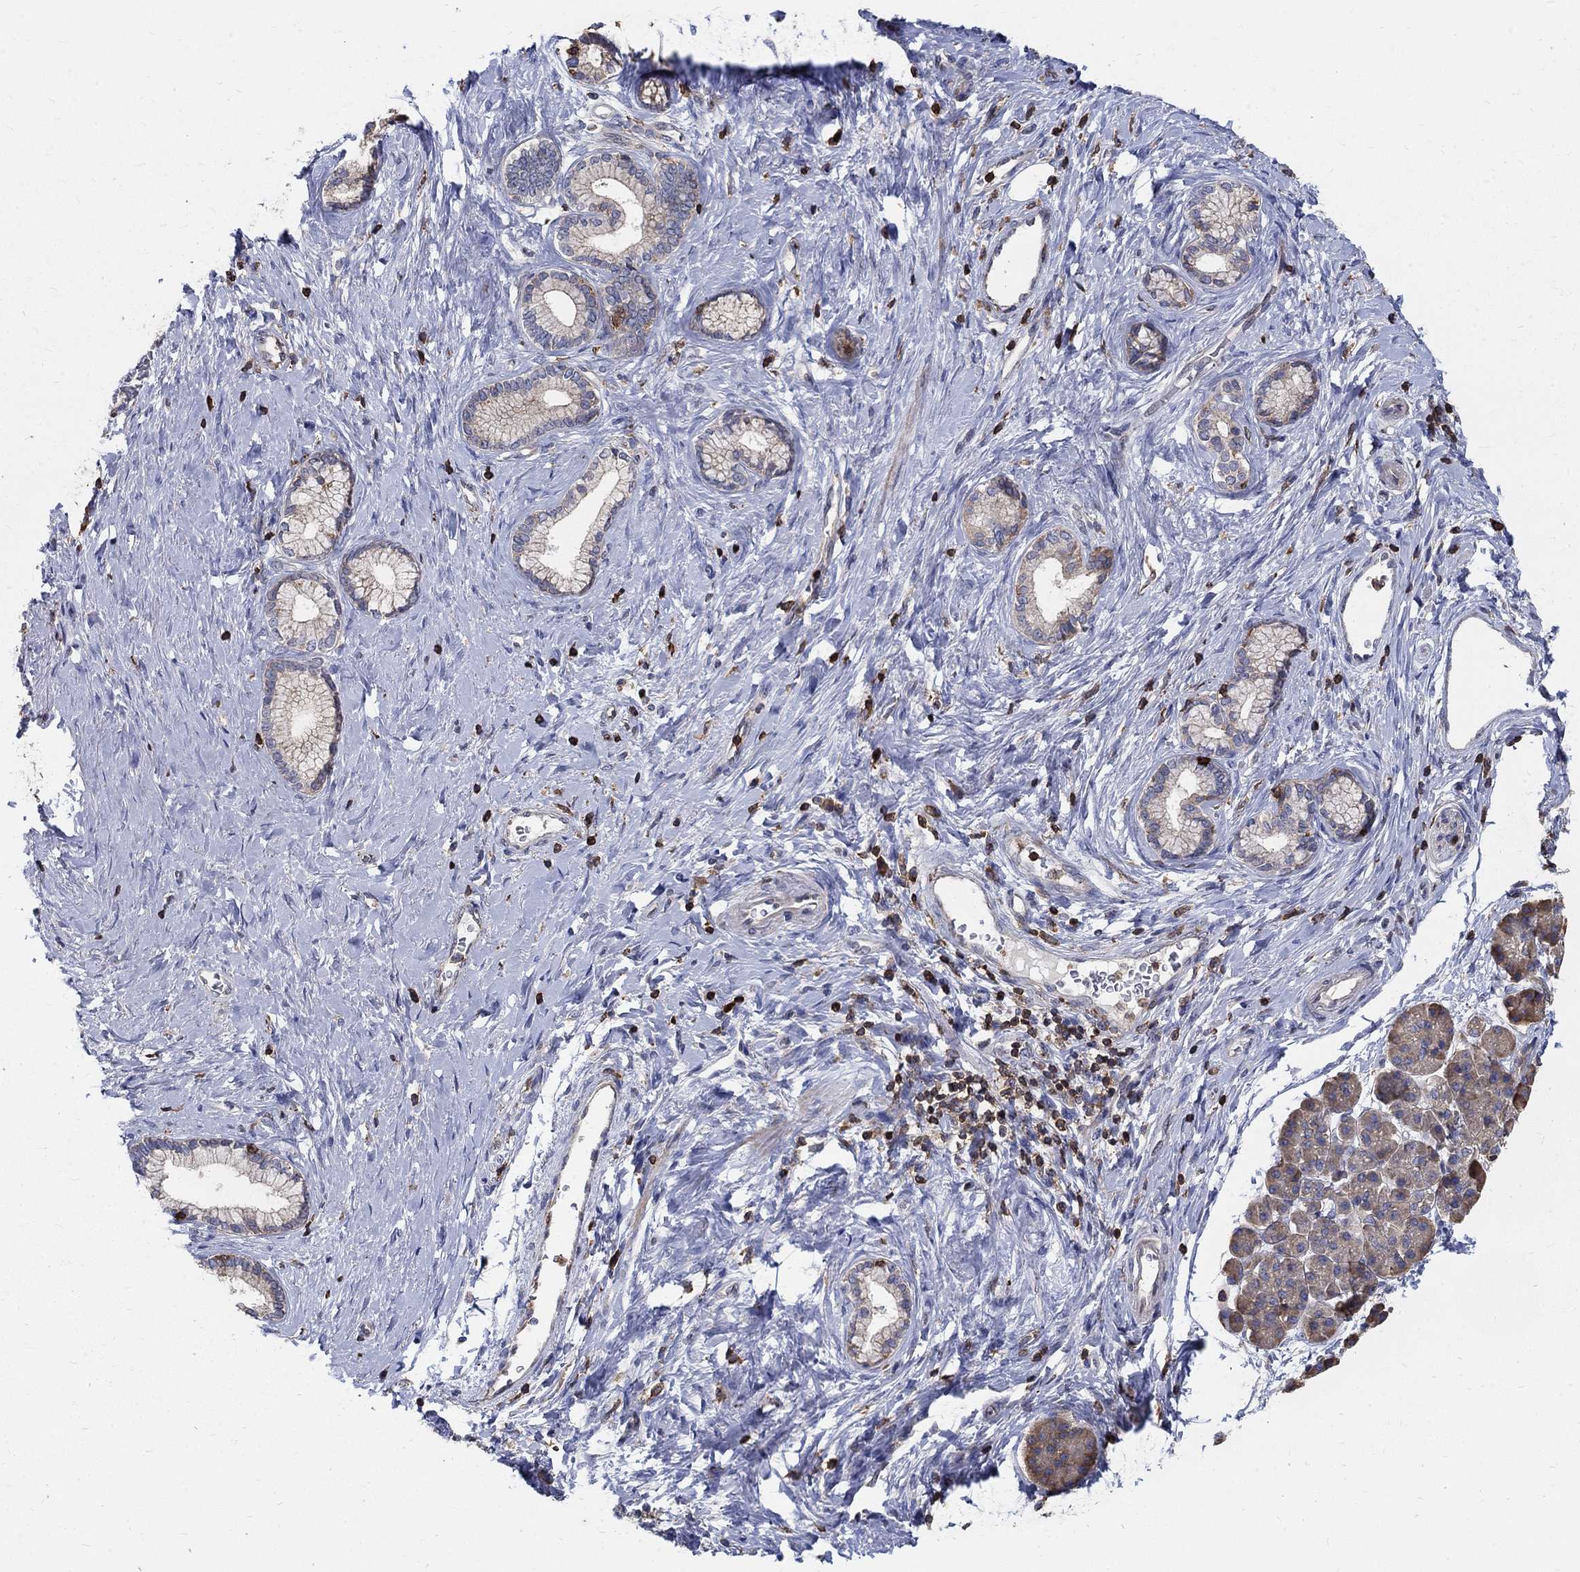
{"staining": {"intensity": "weak", "quantity": "25%-75%", "location": "cytoplasmic/membranous"}, "tissue": "pancreatic cancer", "cell_type": "Tumor cells", "image_type": "cancer", "snomed": [{"axis": "morphology", "description": "Adenocarcinoma, NOS"}, {"axis": "topography", "description": "Pancreas"}], "caption": "This histopathology image exhibits immunohistochemistry staining of human pancreatic adenocarcinoma, with low weak cytoplasmic/membranous expression in approximately 25%-75% of tumor cells.", "gene": "AGAP2", "patient": {"sex": "female", "age": 73}}